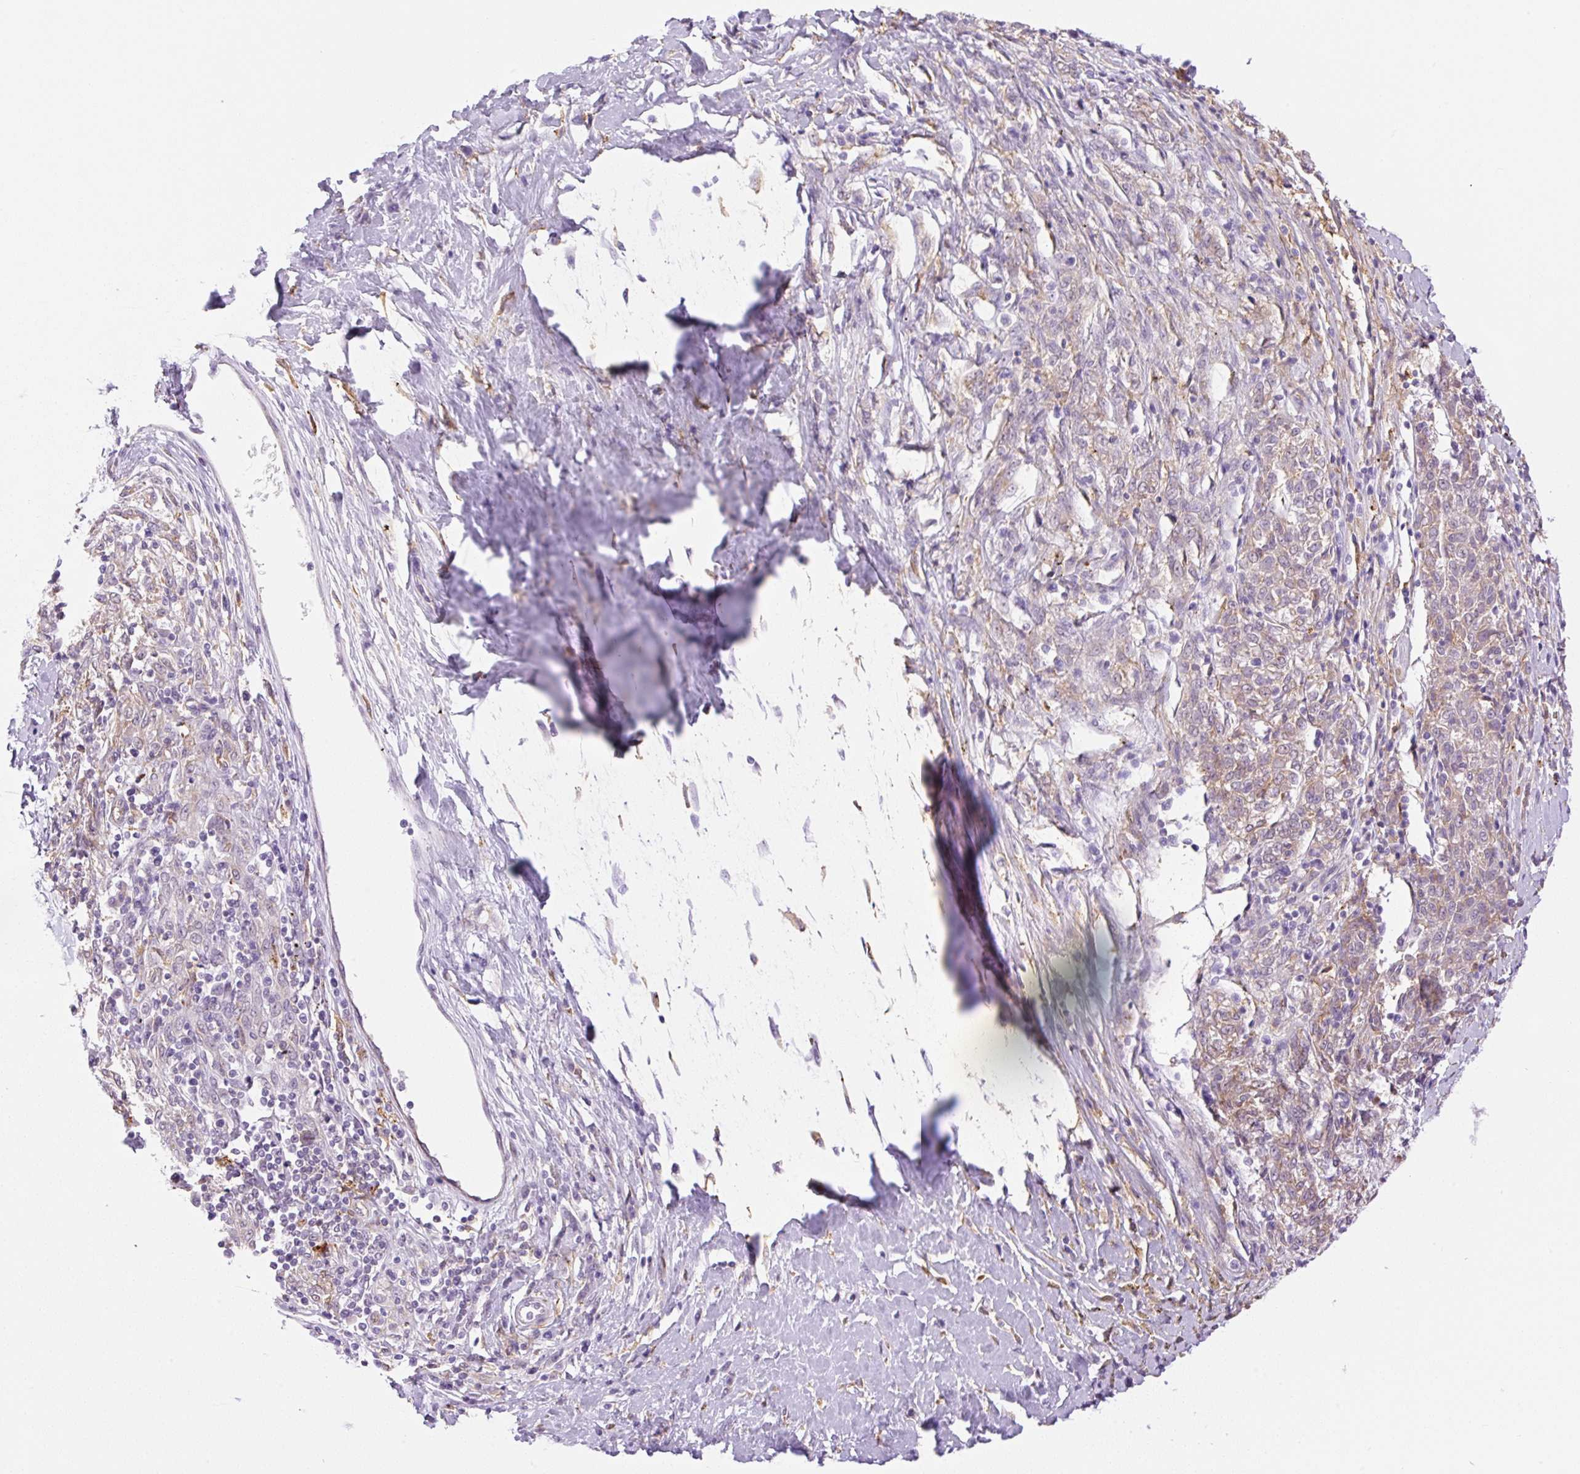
{"staining": {"intensity": "weak", "quantity": "25%-75%", "location": "cytoplasmic/membranous"}, "tissue": "melanoma", "cell_type": "Tumor cells", "image_type": "cancer", "snomed": [{"axis": "morphology", "description": "Malignant melanoma, NOS"}, {"axis": "topography", "description": "Skin"}], "caption": "Protein staining of melanoma tissue exhibits weak cytoplasmic/membranous positivity in about 25%-75% of tumor cells.", "gene": "PALM3", "patient": {"sex": "female", "age": 72}}